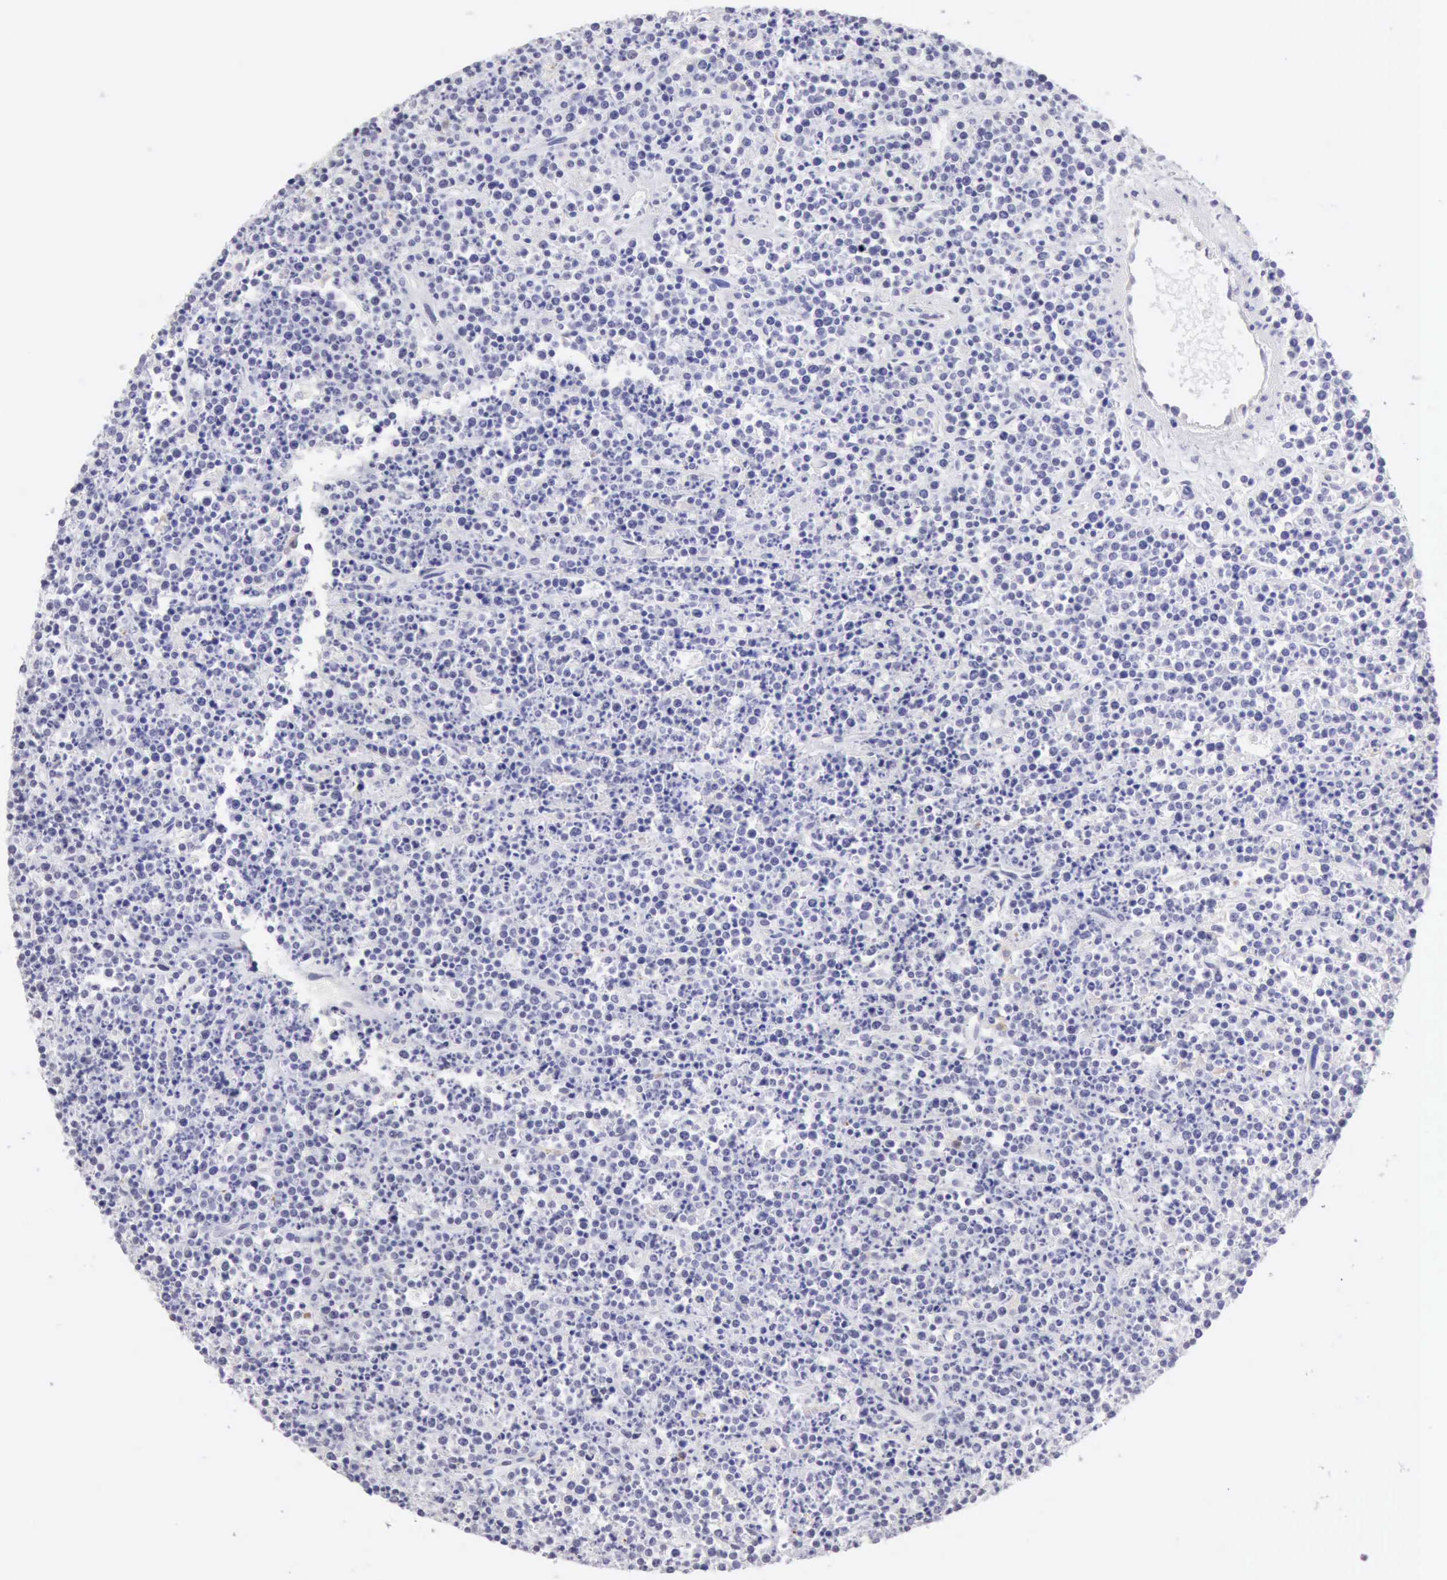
{"staining": {"intensity": "negative", "quantity": "none", "location": "none"}, "tissue": "lymphoma", "cell_type": "Tumor cells", "image_type": "cancer", "snomed": [{"axis": "morphology", "description": "Malignant lymphoma, non-Hodgkin's type, High grade"}, {"axis": "topography", "description": "Ovary"}], "caption": "High magnification brightfield microscopy of lymphoma stained with DAB (3,3'-diaminobenzidine) (brown) and counterstained with hematoxylin (blue): tumor cells show no significant expression. (DAB immunohistochemistry visualized using brightfield microscopy, high magnification).", "gene": "RNASE1", "patient": {"sex": "female", "age": 56}}